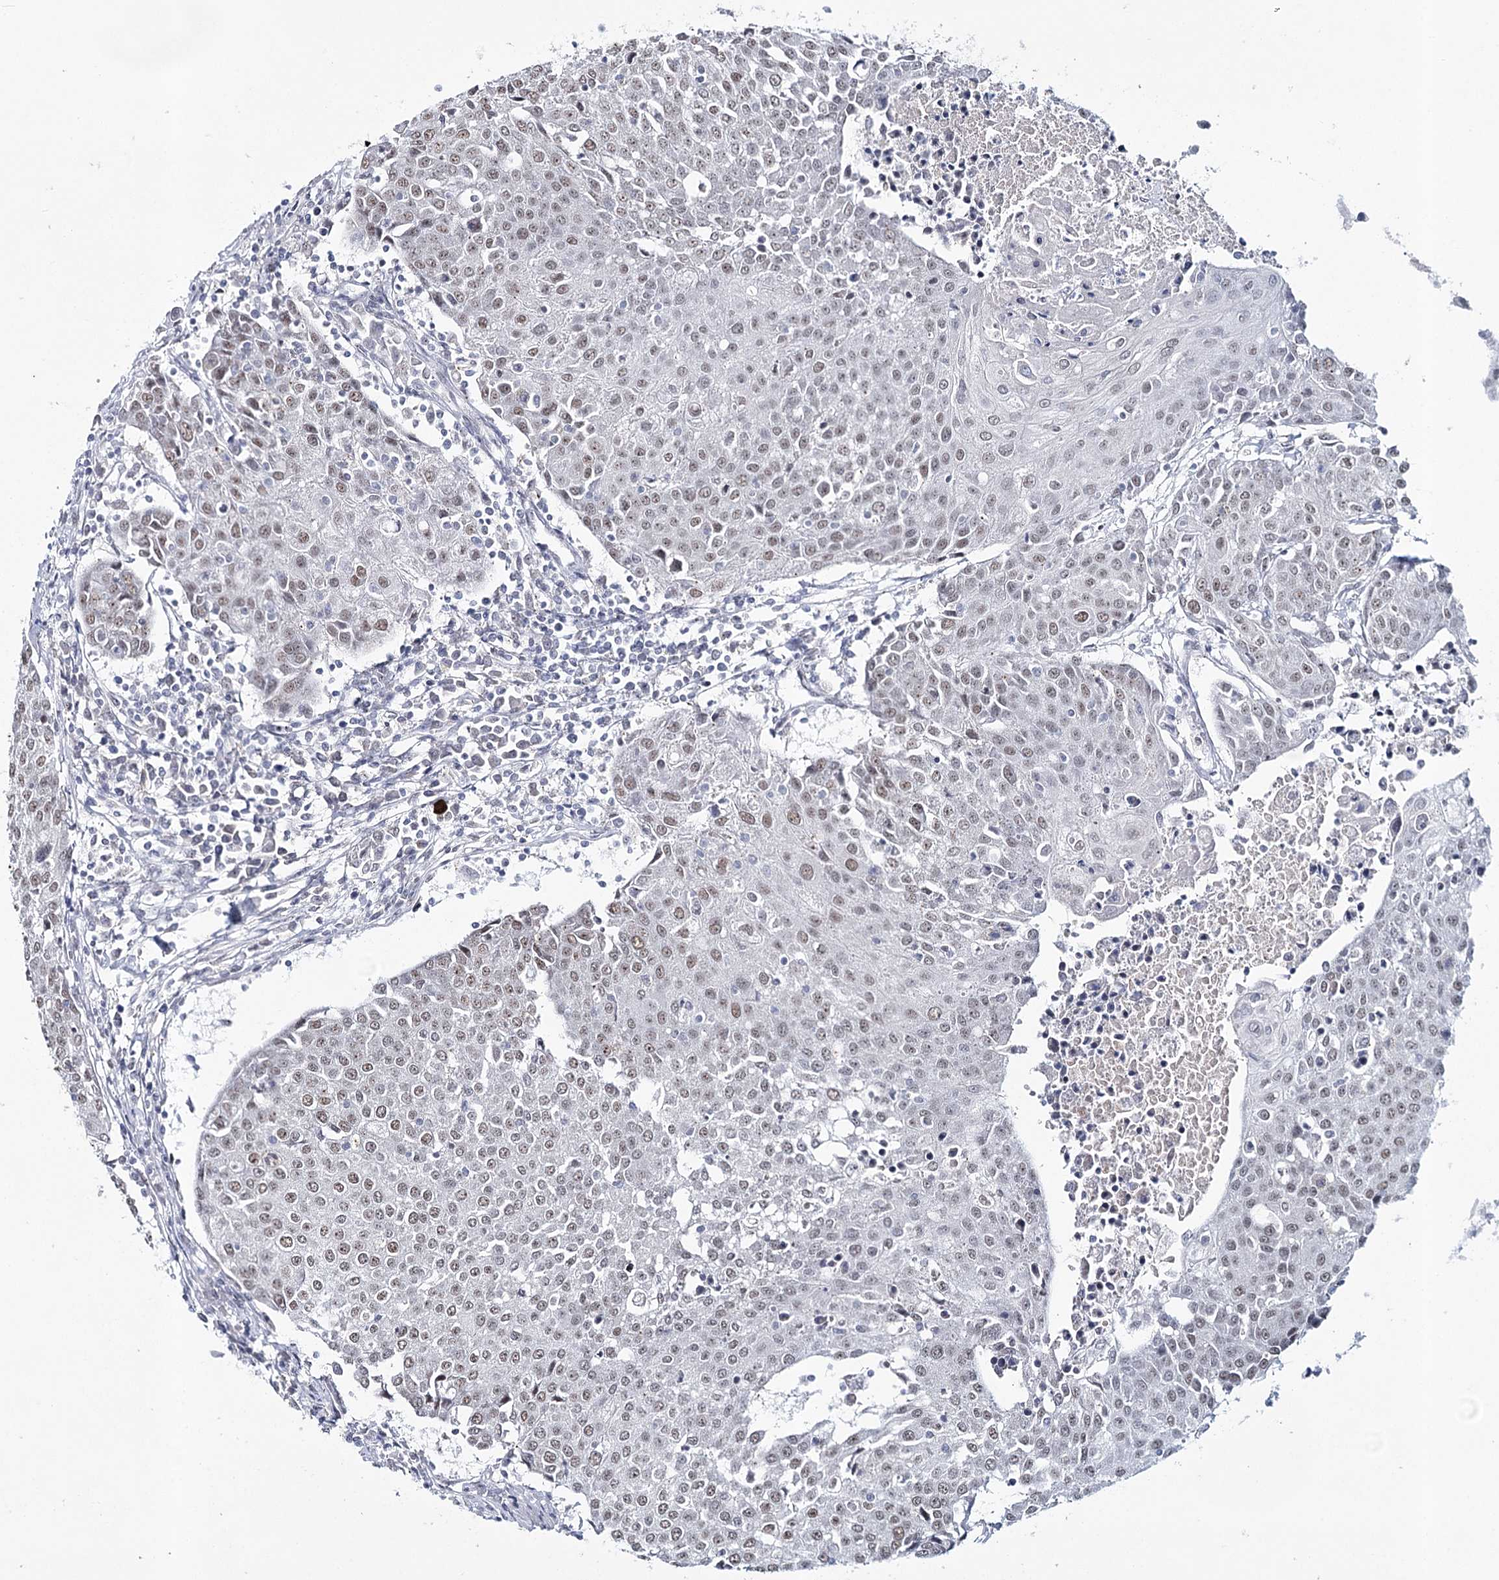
{"staining": {"intensity": "weak", "quantity": ">75%", "location": "nuclear"}, "tissue": "urothelial cancer", "cell_type": "Tumor cells", "image_type": "cancer", "snomed": [{"axis": "morphology", "description": "Urothelial carcinoma, High grade"}, {"axis": "topography", "description": "Urinary bladder"}], "caption": "Urothelial carcinoma (high-grade) was stained to show a protein in brown. There is low levels of weak nuclear positivity in about >75% of tumor cells.", "gene": "ZC3H8", "patient": {"sex": "female", "age": 85}}